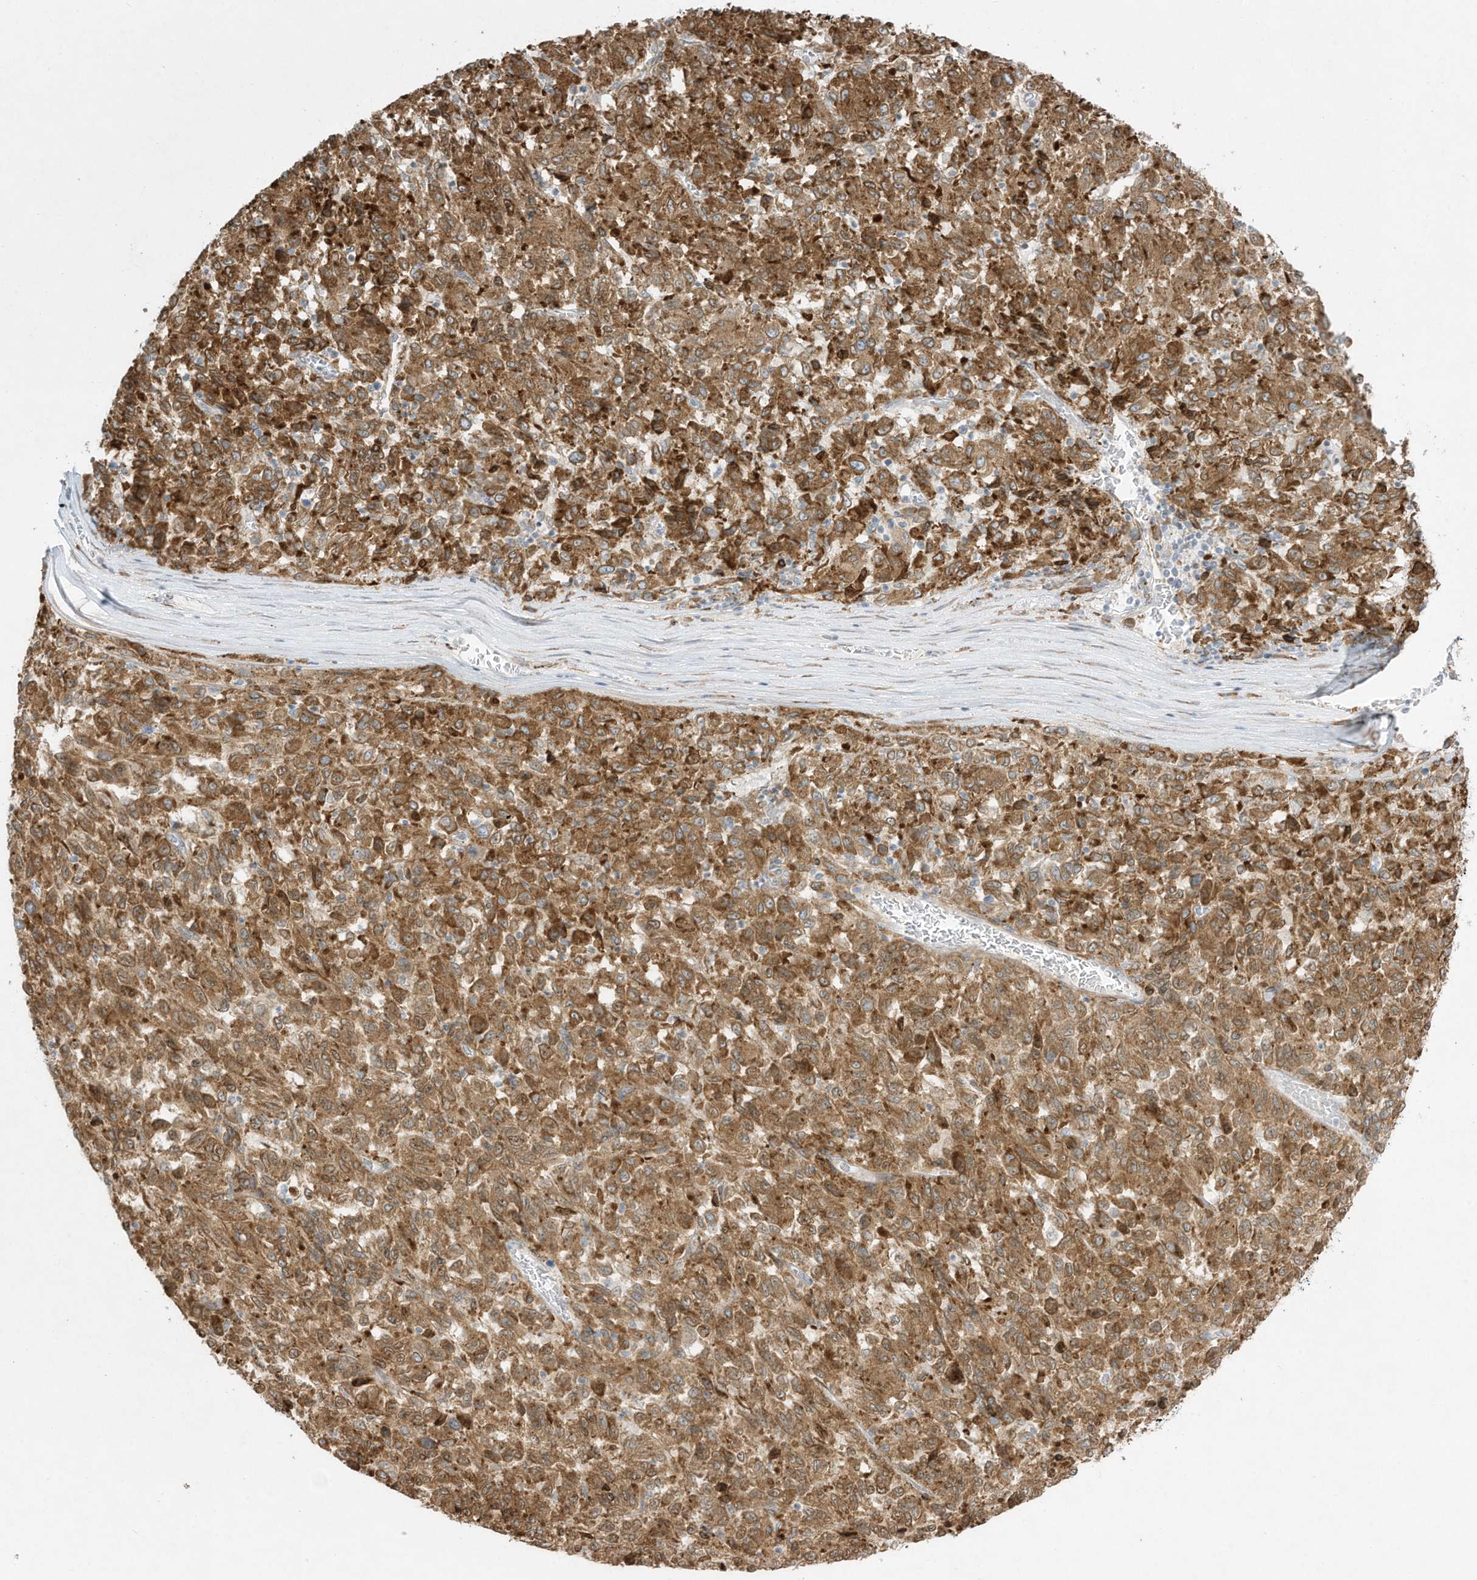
{"staining": {"intensity": "moderate", "quantity": ">75%", "location": "cytoplasmic/membranous"}, "tissue": "melanoma", "cell_type": "Tumor cells", "image_type": "cancer", "snomed": [{"axis": "morphology", "description": "Malignant melanoma, Metastatic site"}, {"axis": "topography", "description": "Lung"}], "caption": "Immunohistochemical staining of malignant melanoma (metastatic site) exhibits medium levels of moderate cytoplasmic/membranous protein positivity in about >75% of tumor cells.", "gene": "PTK6", "patient": {"sex": "male", "age": 64}}